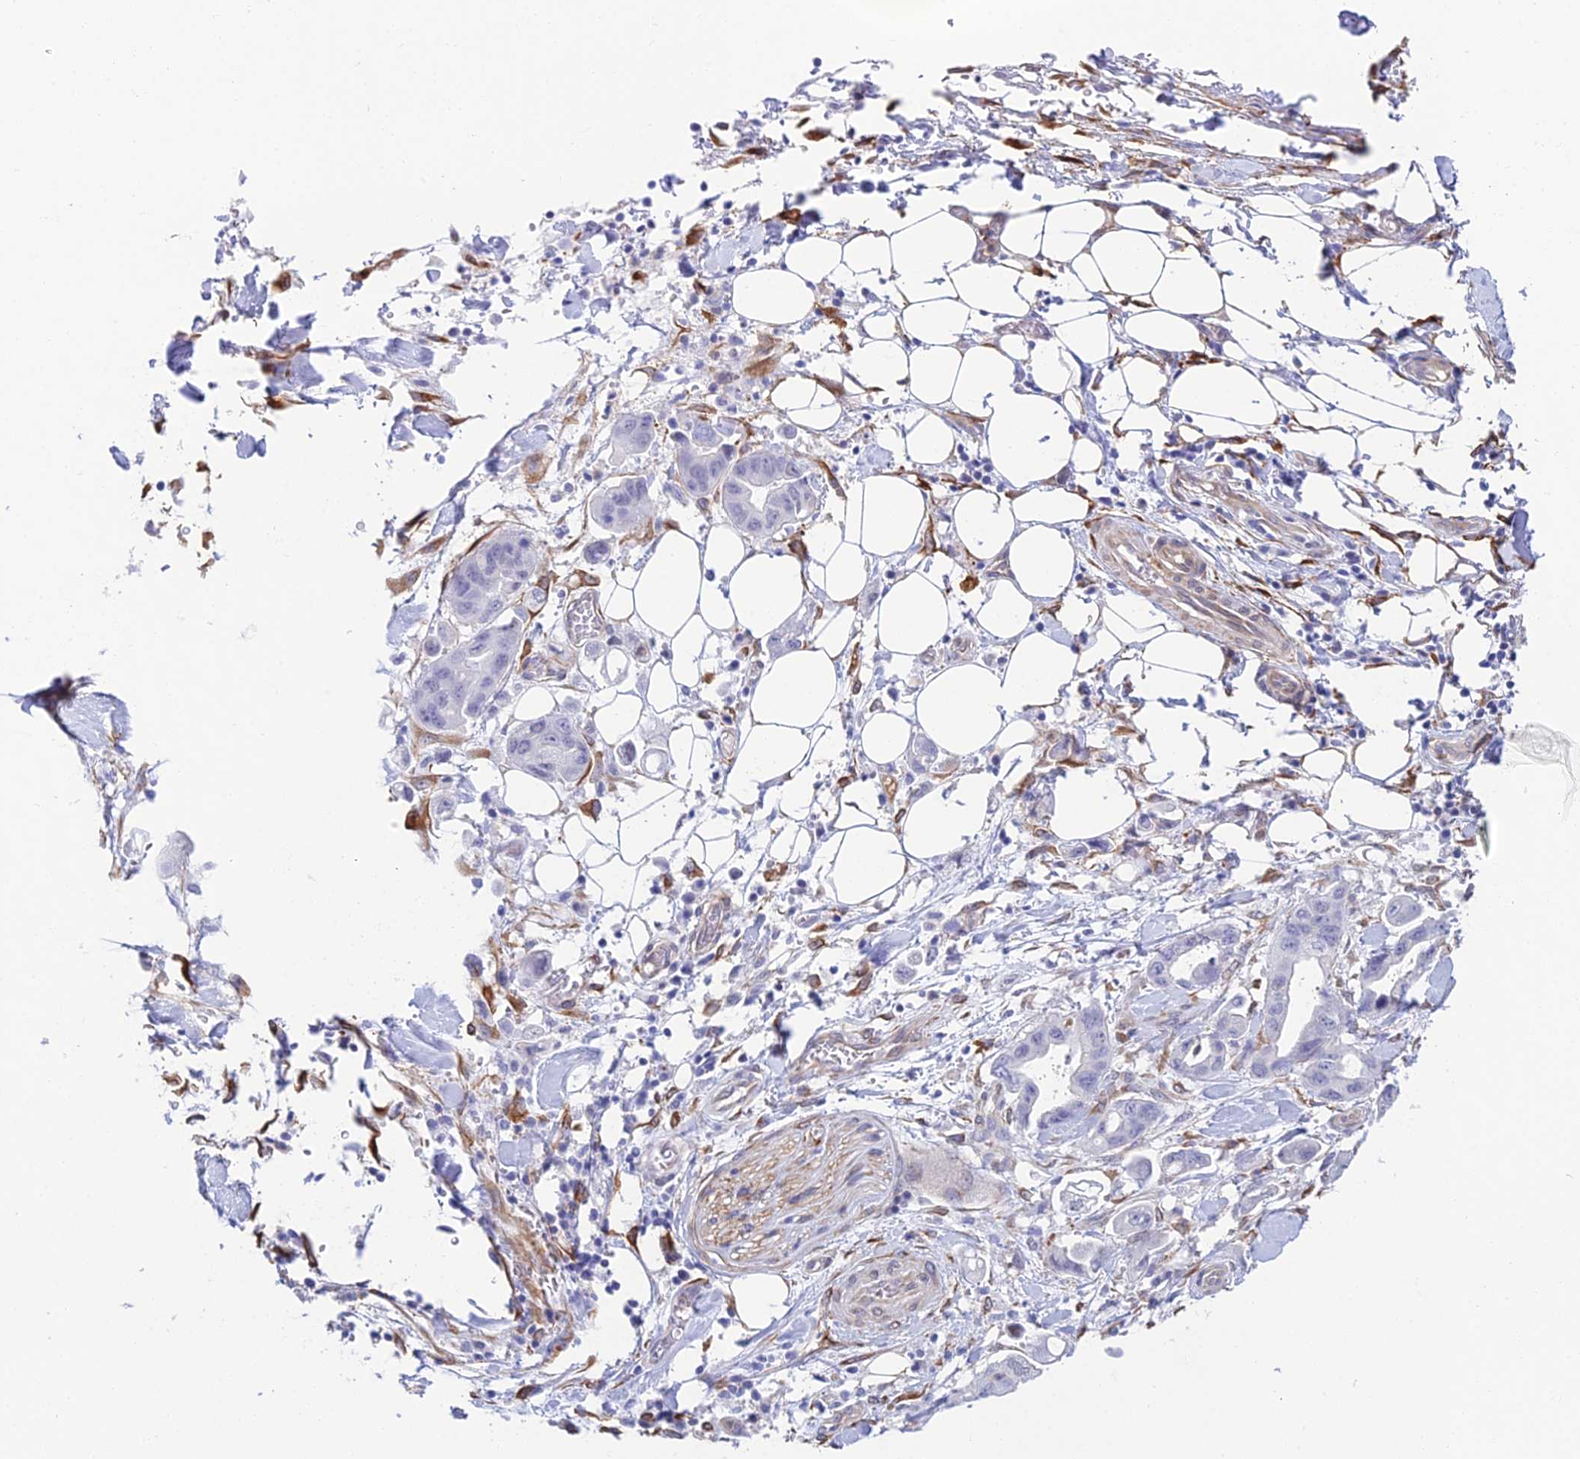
{"staining": {"intensity": "negative", "quantity": "none", "location": "none"}, "tissue": "stomach cancer", "cell_type": "Tumor cells", "image_type": "cancer", "snomed": [{"axis": "morphology", "description": "Adenocarcinoma, NOS"}, {"axis": "topography", "description": "Stomach"}], "caption": "This is a photomicrograph of immunohistochemistry (IHC) staining of adenocarcinoma (stomach), which shows no expression in tumor cells.", "gene": "MXRA7", "patient": {"sex": "male", "age": 62}}